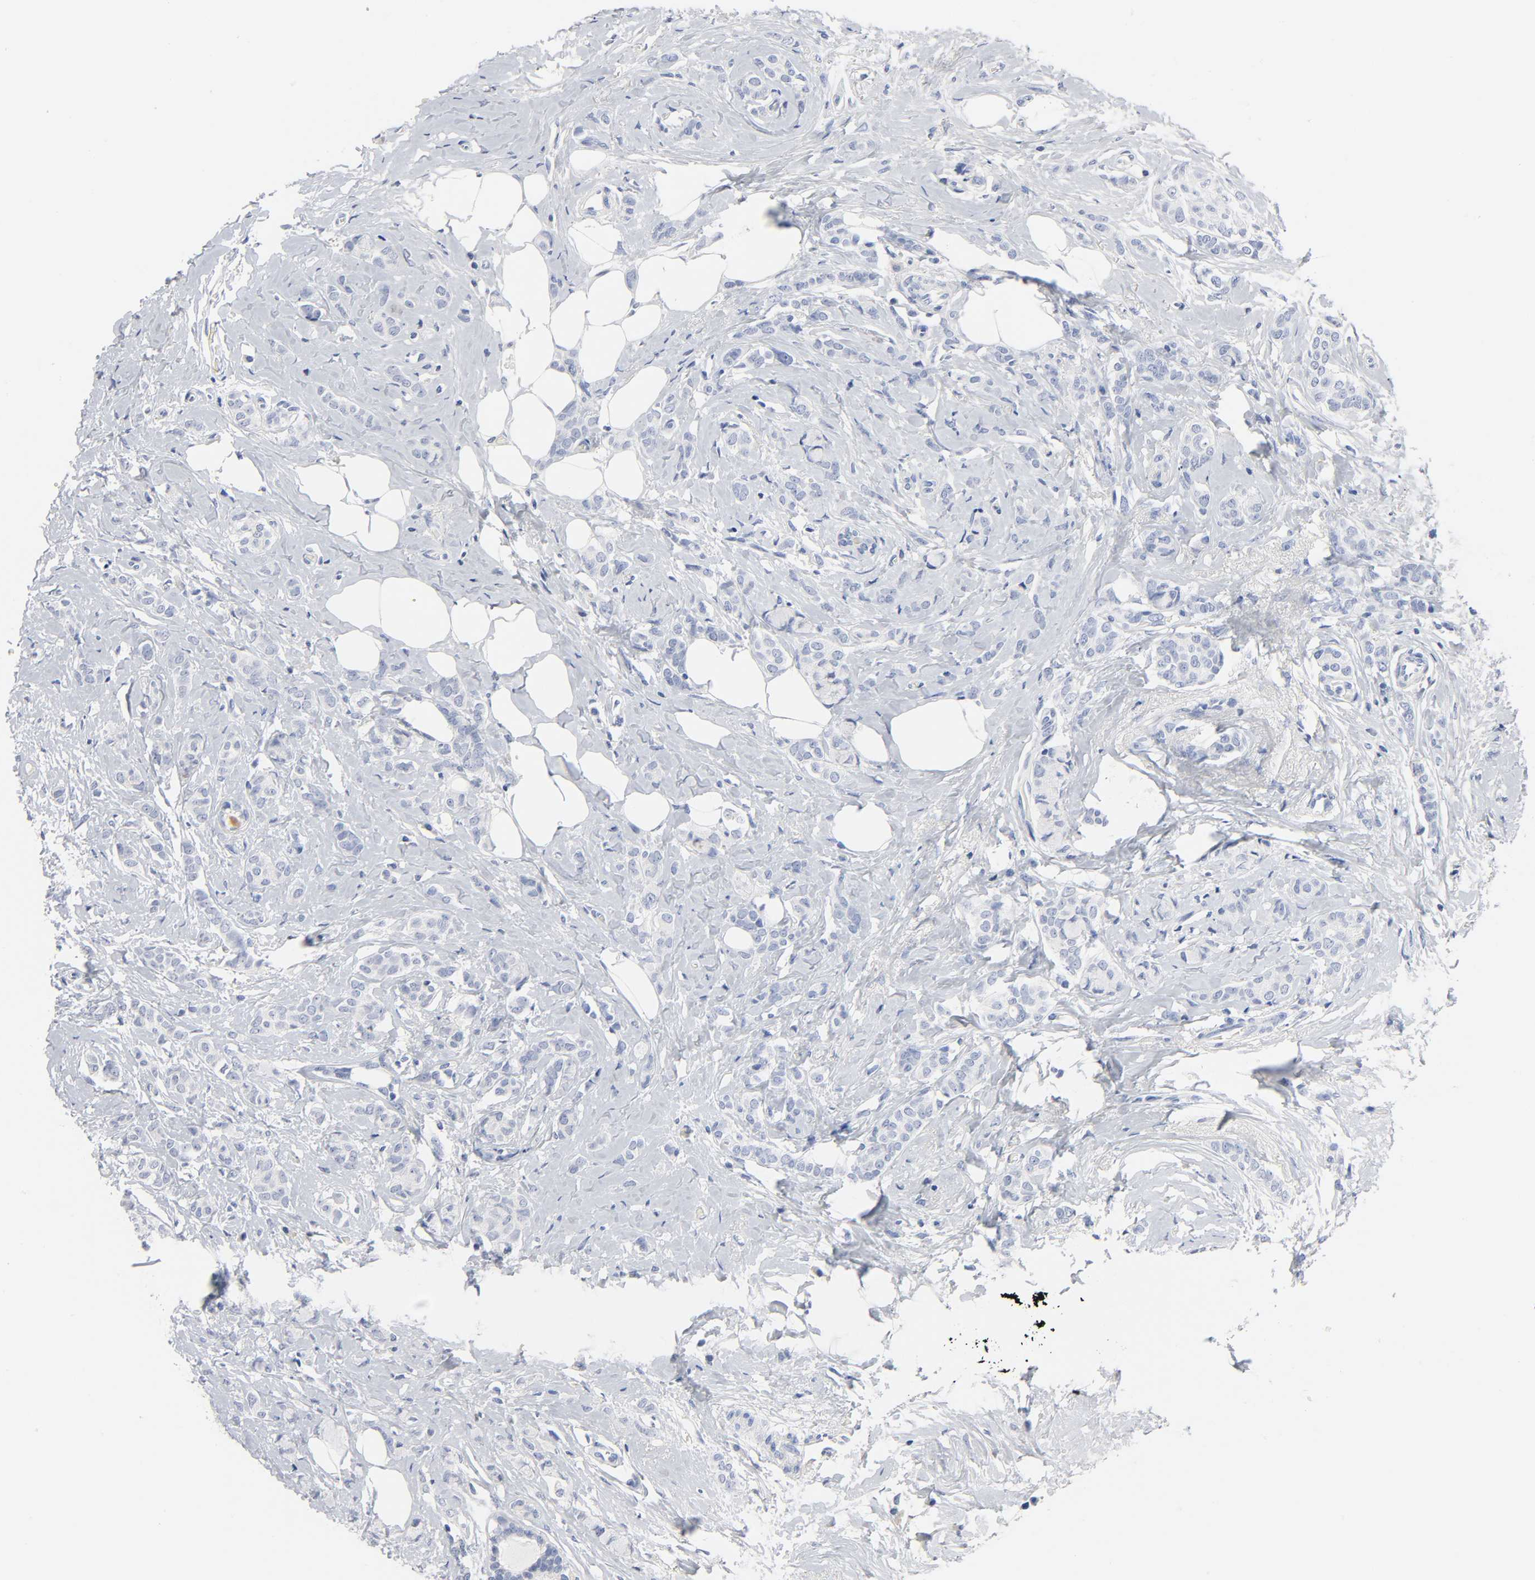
{"staining": {"intensity": "negative", "quantity": "none", "location": "none"}, "tissue": "breast cancer", "cell_type": "Tumor cells", "image_type": "cancer", "snomed": [{"axis": "morphology", "description": "Lobular carcinoma"}, {"axis": "topography", "description": "Breast"}], "caption": "This histopathology image is of lobular carcinoma (breast) stained with immunohistochemistry to label a protein in brown with the nuclei are counter-stained blue. There is no expression in tumor cells.", "gene": "ACP3", "patient": {"sex": "female", "age": 60}}